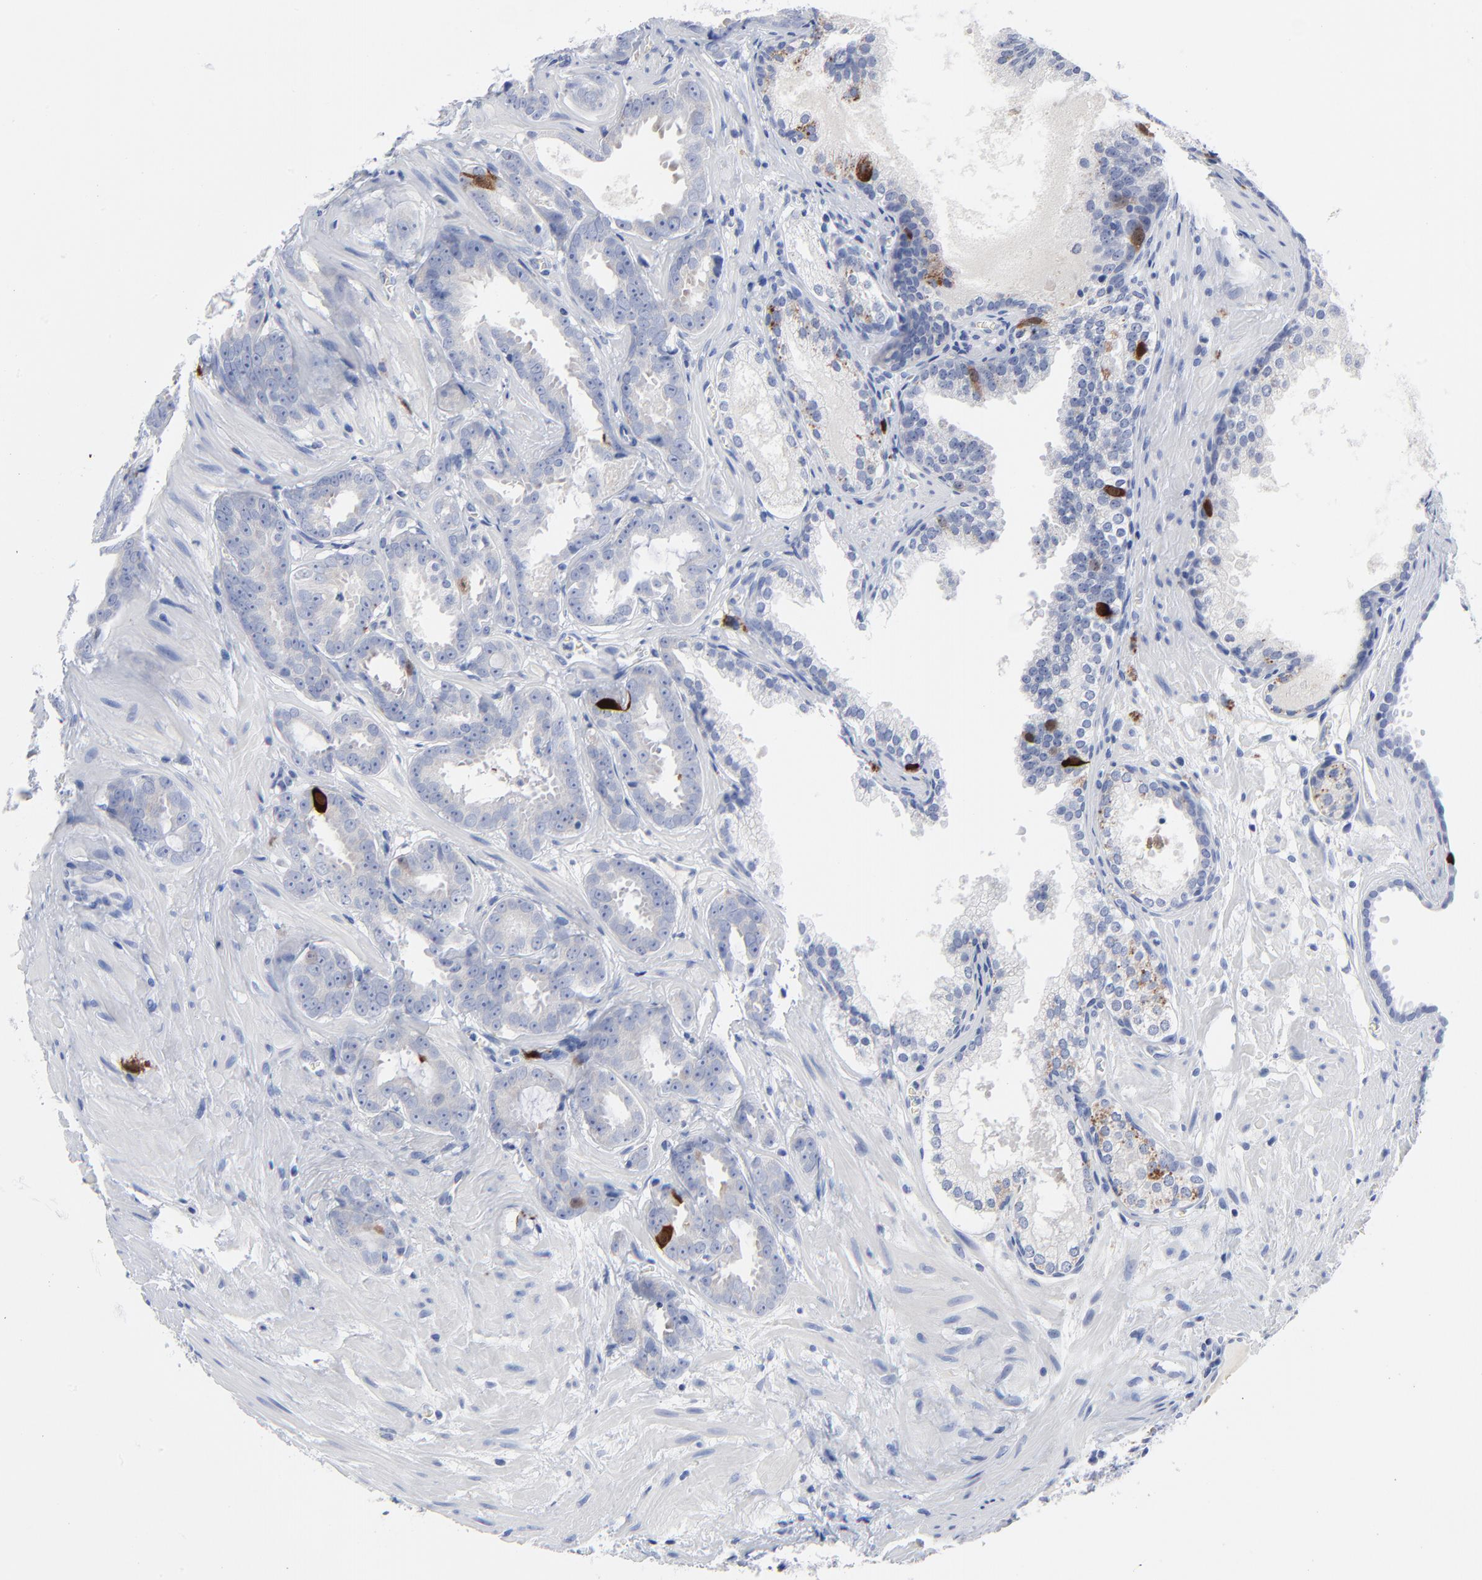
{"staining": {"intensity": "moderate", "quantity": "<25%", "location": "cytoplasmic/membranous,nuclear"}, "tissue": "prostate cancer", "cell_type": "Tumor cells", "image_type": "cancer", "snomed": [{"axis": "morphology", "description": "Adenocarcinoma, Medium grade"}, {"axis": "topography", "description": "Prostate"}], "caption": "Immunohistochemical staining of human adenocarcinoma (medium-grade) (prostate) exhibits low levels of moderate cytoplasmic/membranous and nuclear expression in approximately <25% of tumor cells.", "gene": "CDK1", "patient": {"sex": "male", "age": 64}}